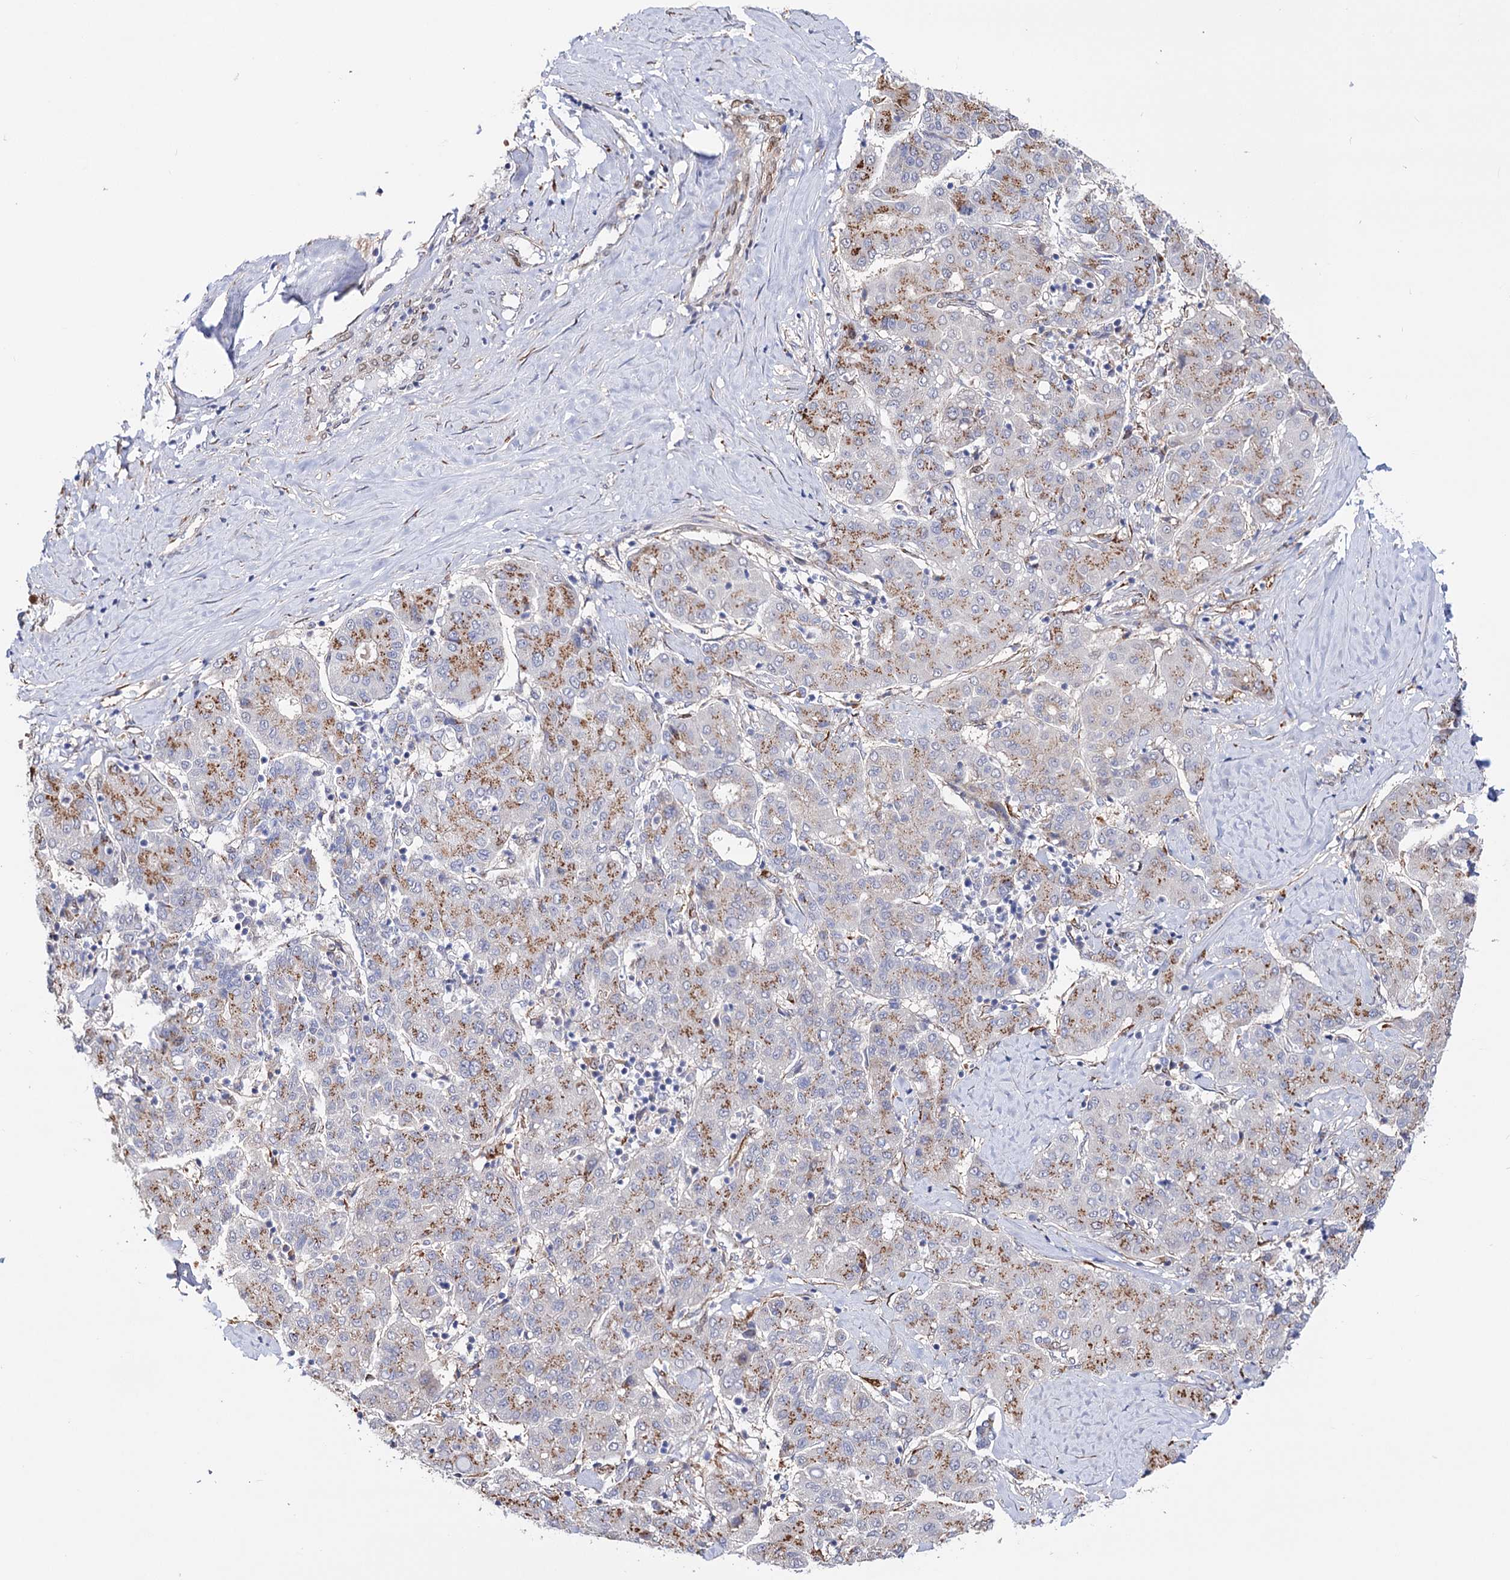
{"staining": {"intensity": "moderate", "quantity": "25%-75%", "location": "cytoplasmic/membranous"}, "tissue": "liver cancer", "cell_type": "Tumor cells", "image_type": "cancer", "snomed": [{"axis": "morphology", "description": "Carcinoma, Hepatocellular, NOS"}, {"axis": "topography", "description": "Liver"}], "caption": "The immunohistochemical stain labels moderate cytoplasmic/membranous expression in tumor cells of liver cancer tissue. Using DAB (brown) and hematoxylin (blue) stains, captured at high magnification using brightfield microscopy.", "gene": "C11orf96", "patient": {"sex": "male", "age": 65}}